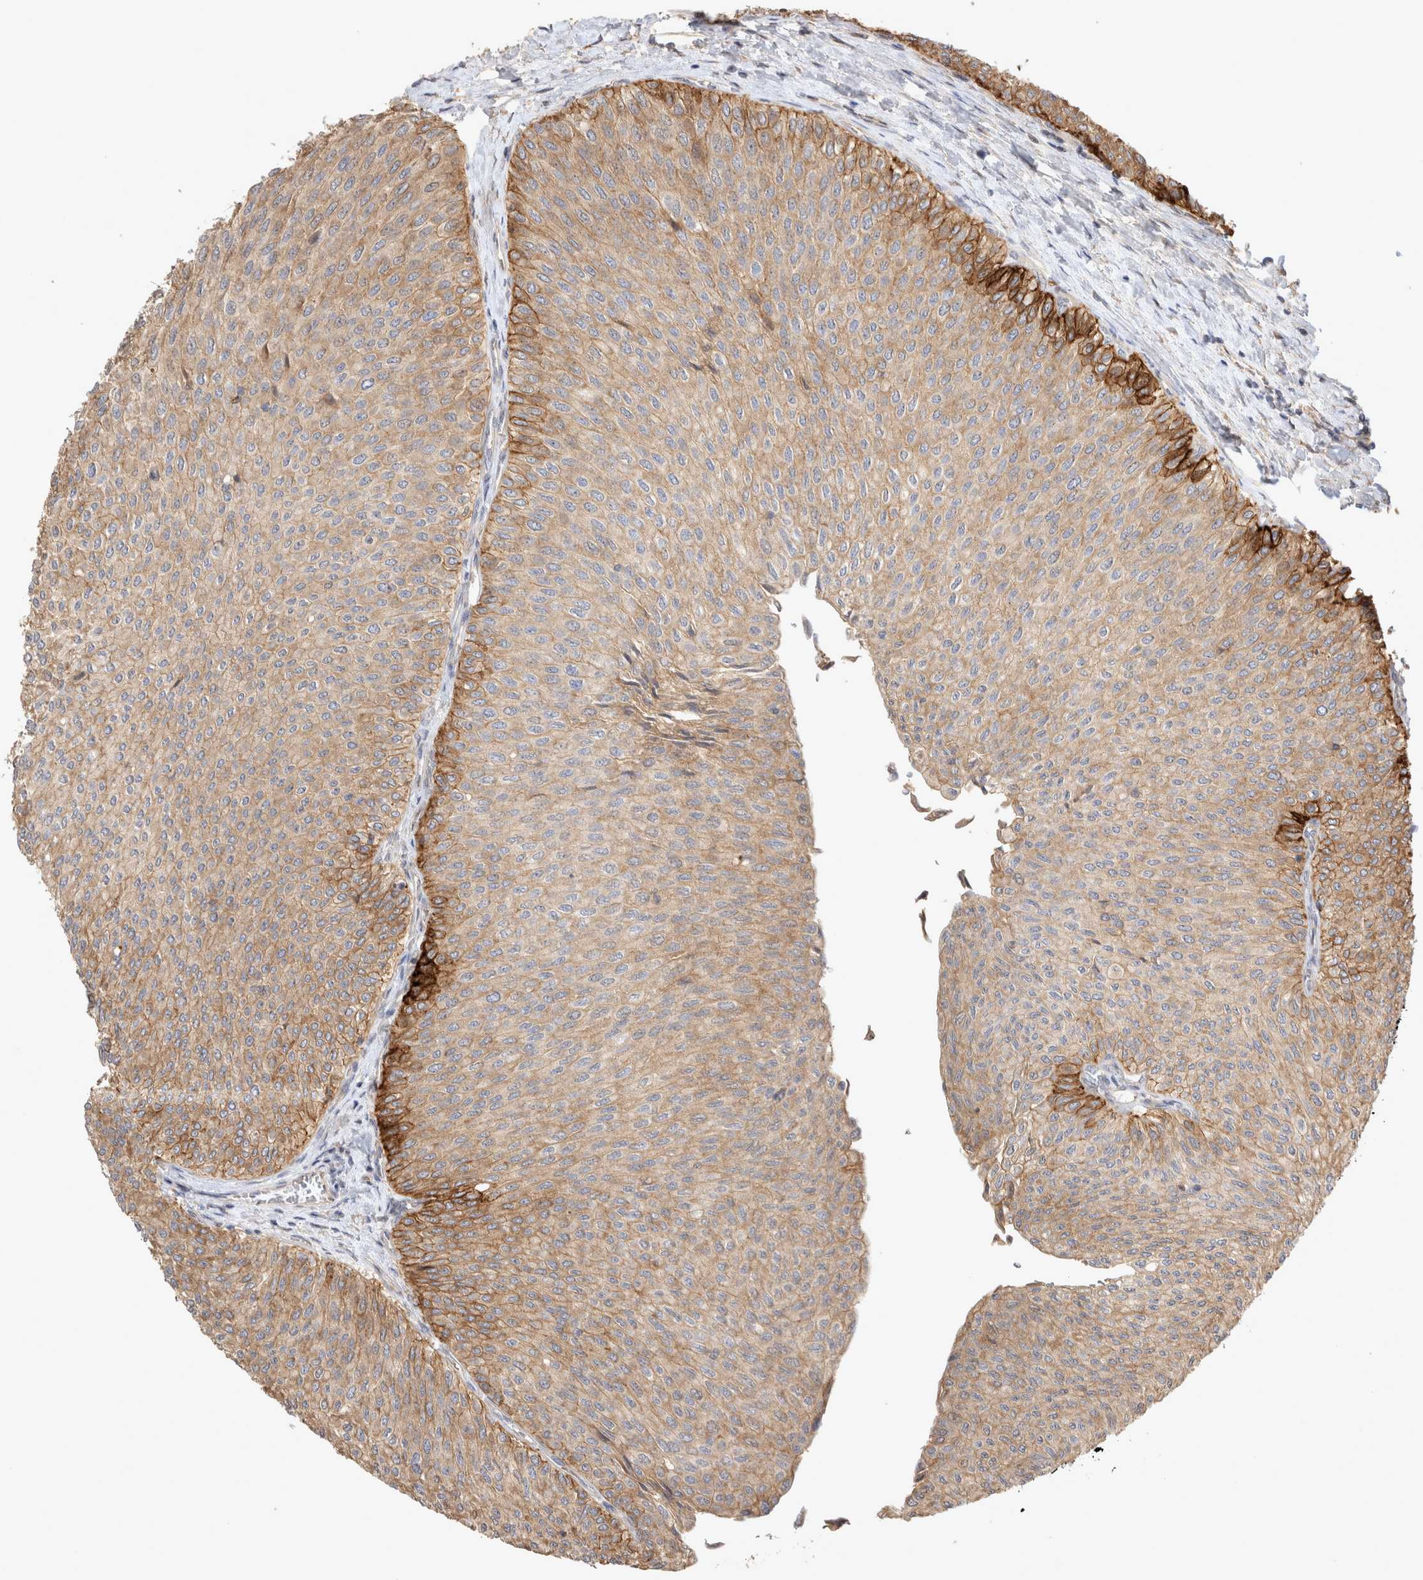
{"staining": {"intensity": "moderate", "quantity": ">75%", "location": "cytoplasmic/membranous"}, "tissue": "urothelial cancer", "cell_type": "Tumor cells", "image_type": "cancer", "snomed": [{"axis": "morphology", "description": "Urothelial carcinoma, Low grade"}, {"axis": "topography", "description": "Urinary bladder"}], "caption": "Protein staining displays moderate cytoplasmic/membranous positivity in approximately >75% of tumor cells in urothelial cancer.", "gene": "NMU", "patient": {"sex": "male", "age": 78}}